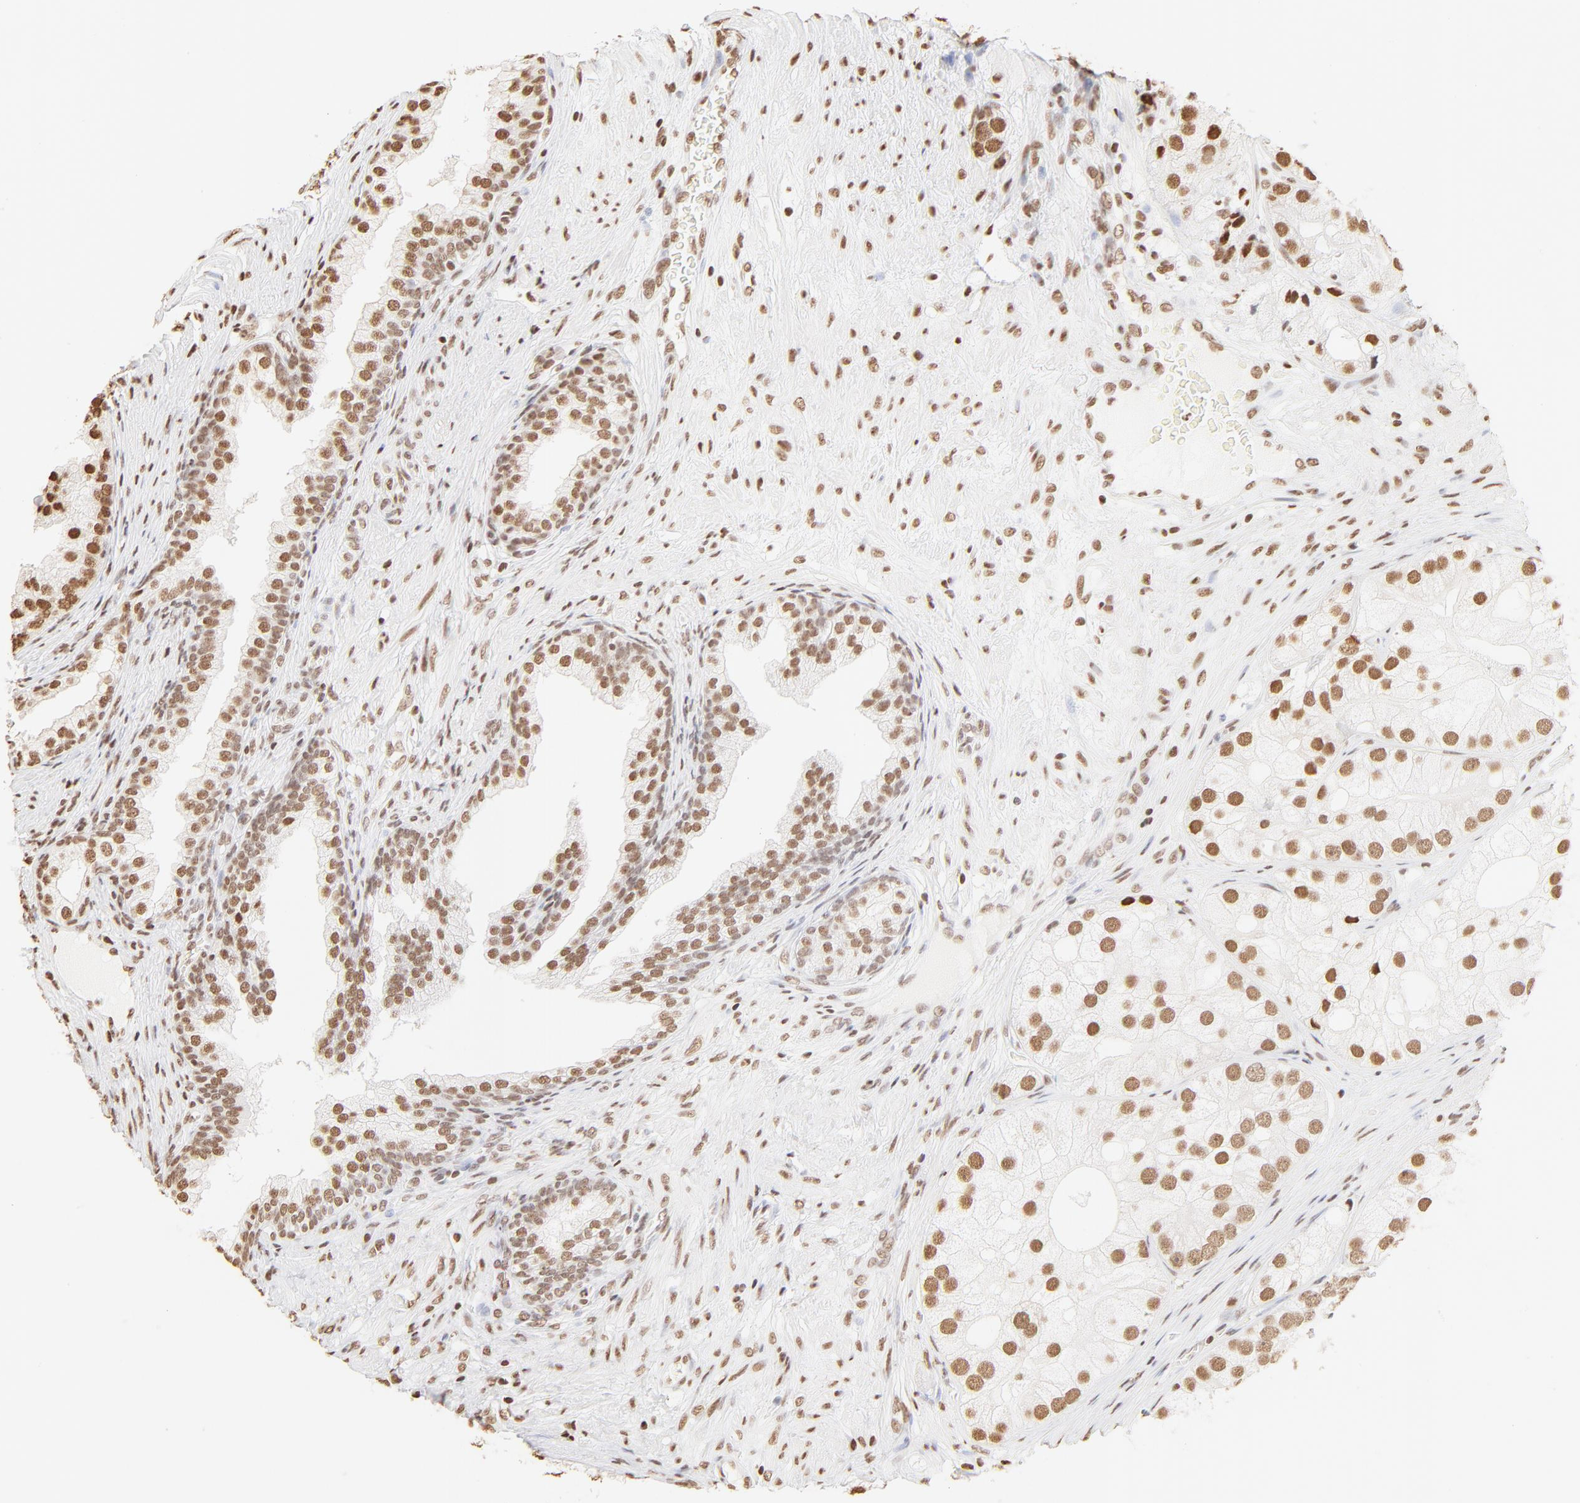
{"staining": {"intensity": "moderate", "quantity": ">75%", "location": "nuclear"}, "tissue": "prostate cancer", "cell_type": "Tumor cells", "image_type": "cancer", "snomed": [{"axis": "morphology", "description": "Adenocarcinoma, Low grade"}, {"axis": "topography", "description": "Prostate"}], "caption": "Immunohistochemistry staining of prostate low-grade adenocarcinoma, which displays medium levels of moderate nuclear positivity in approximately >75% of tumor cells indicating moderate nuclear protein expression. The staining was performed using DAB (3,3'-diaminobenzidine) (brown) for protein detection and nuclei were counterstained in hematoxylin (blue).", "gene": "ZNF540", "patient": {"sex": "male", "age": 69}}